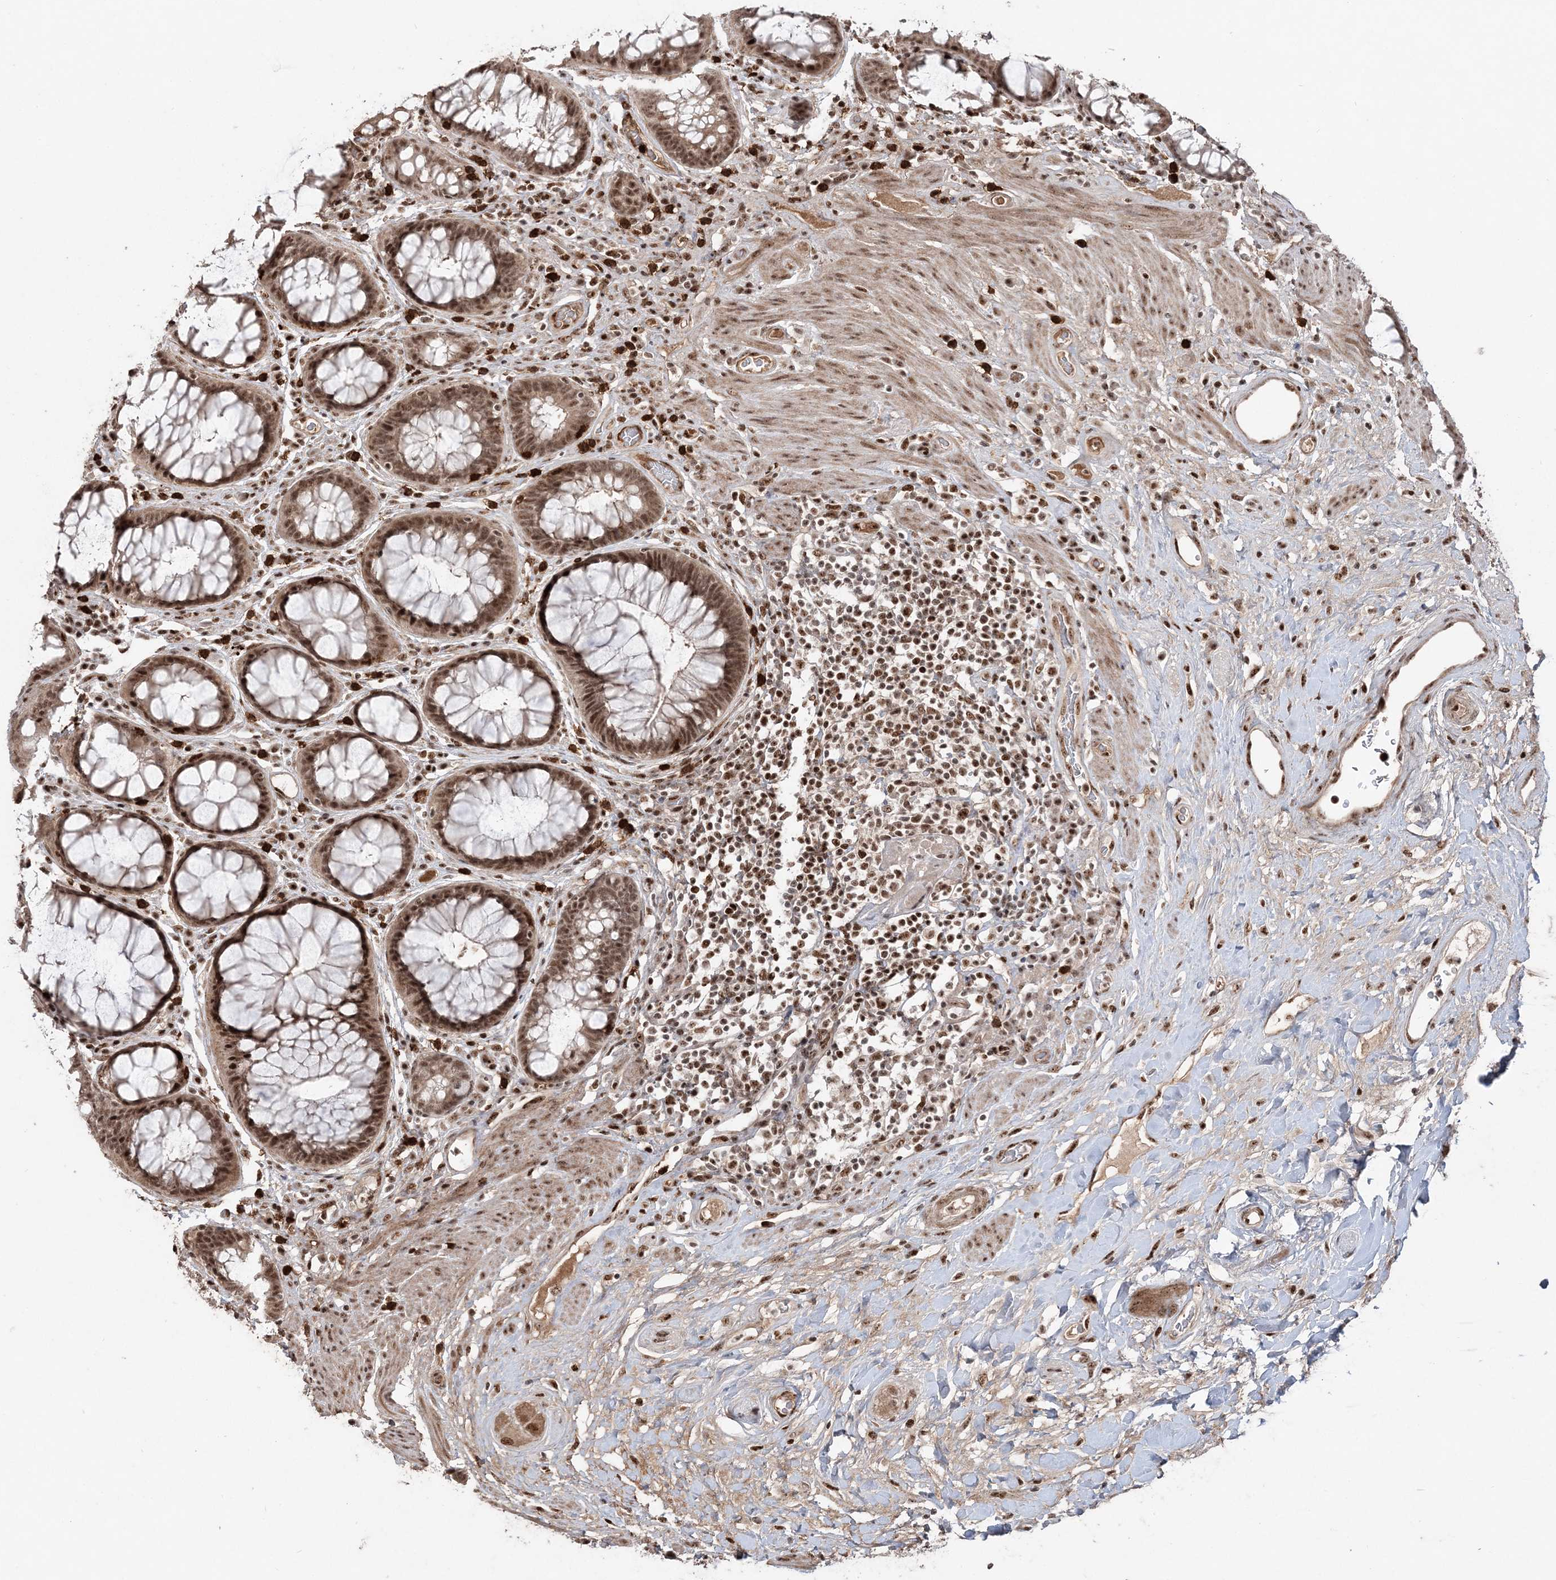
{"staining": {"intensity": "moderate", "quantity": ">75%", "location": "nuclear"}, "tissue": "rectum", "cell_type": "Glandular cells", "image_type": "normal", "snomed": [{"axis": "morphology", "description": "Normal tissue, NOS"}, {"axis": "topography", "description": "Rectum"}], "caption": "Protein staining displays moderate nuclear expression in about >75% of glandular cells in unremarkable rectum.", "gene": "RBM17", "patient": {"sex": "male", "age": 64}}